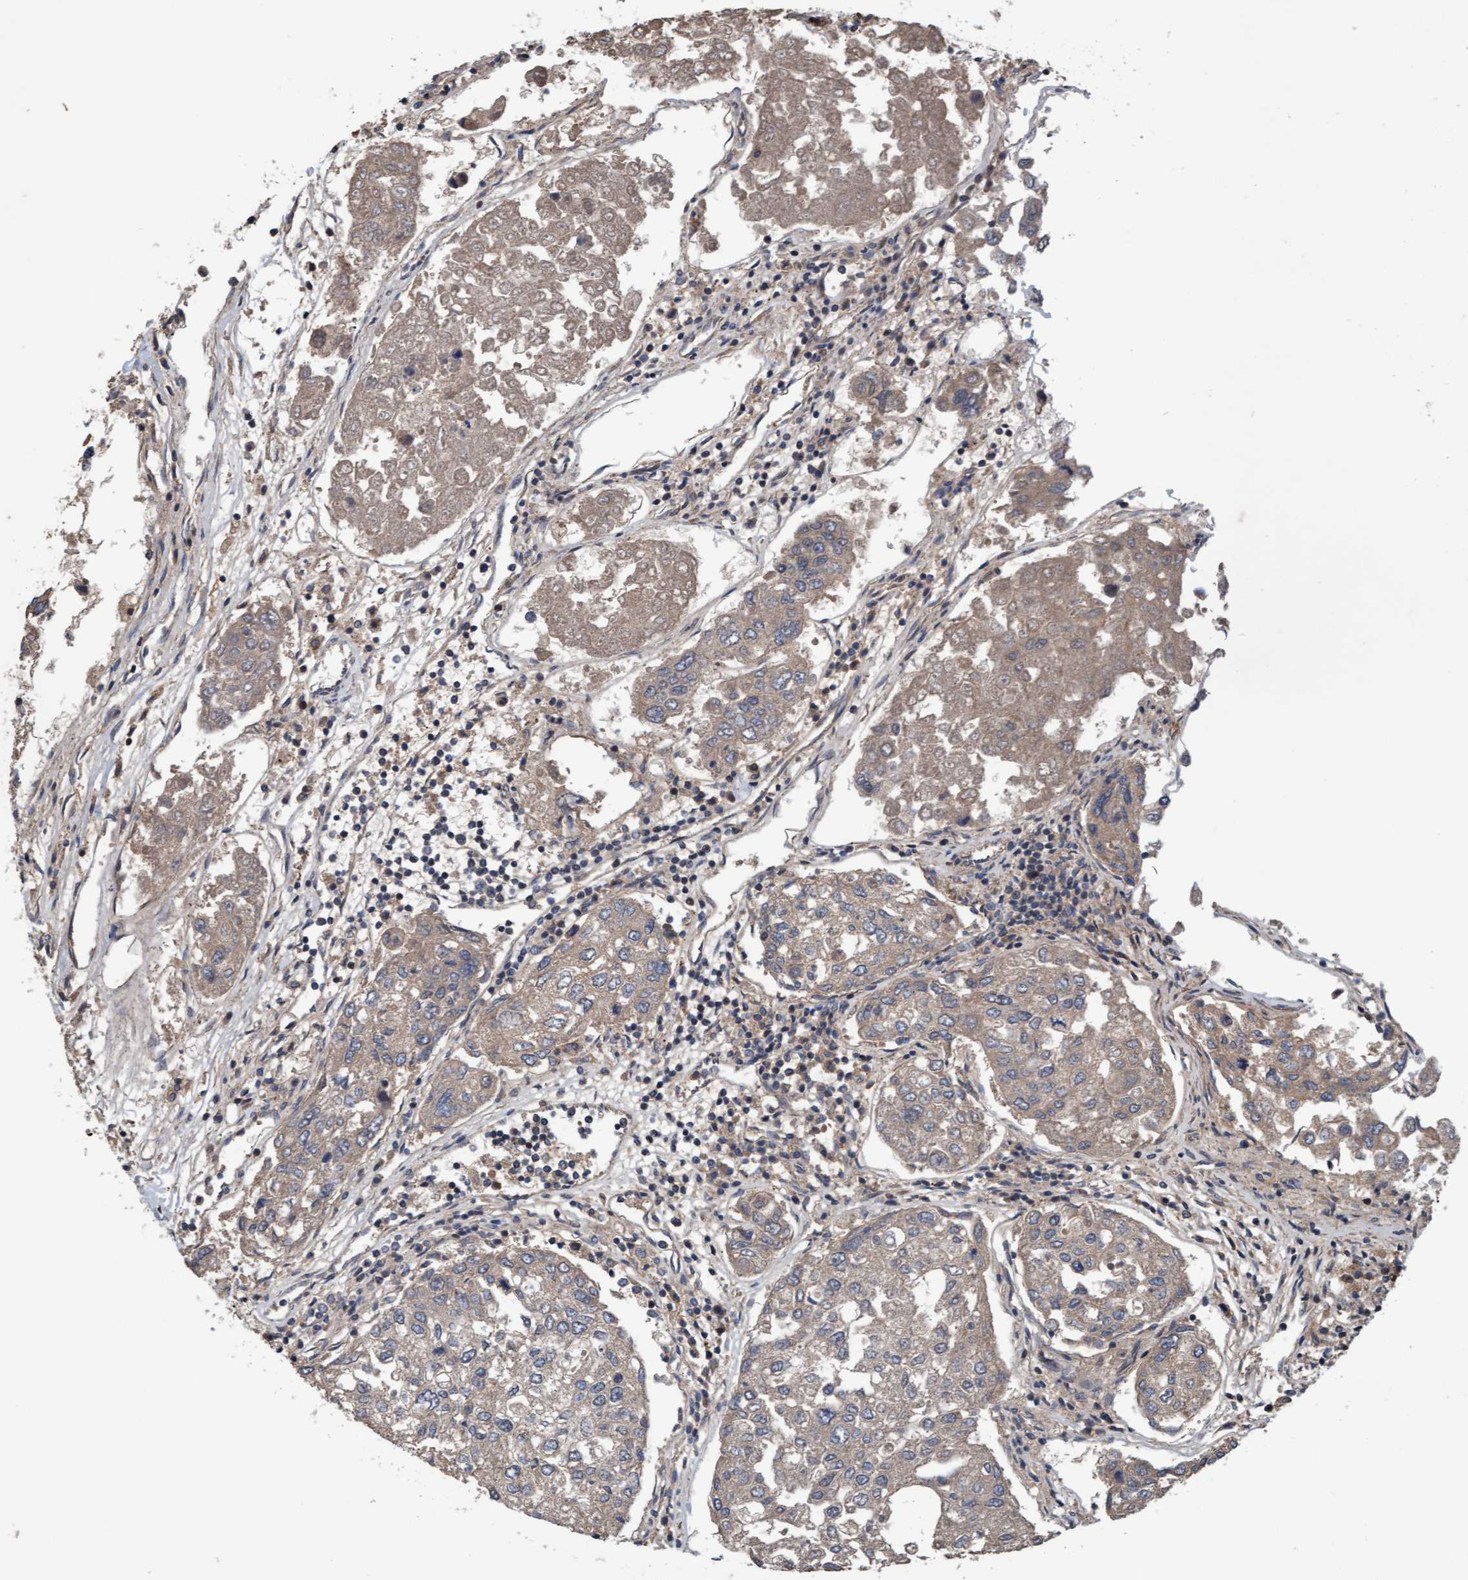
{"staining": {"intensity": "weak", "quantity": ">75%", "location": "cytoplasmic/membranous"}, "tissue": "urothelial cancer", "cell_type": "Tumor cells", "image_type": "cancer", "snomed": [{"axis": "morphology", "description": "Urothelial carcinoma, High grade"}, {"axis": "topography", "description": "Lymph node"}, {"axis": "topography", "description": "Urinary bladder"}], "caption": "About >75% of tumor cells in urothelial cancer reveal weak cytoplasmic/membranous protein positivity as visualized by brown immunohistochemical staining.", "gene": "MLXIP", "patient": {"sex": "male", "age": 51}}